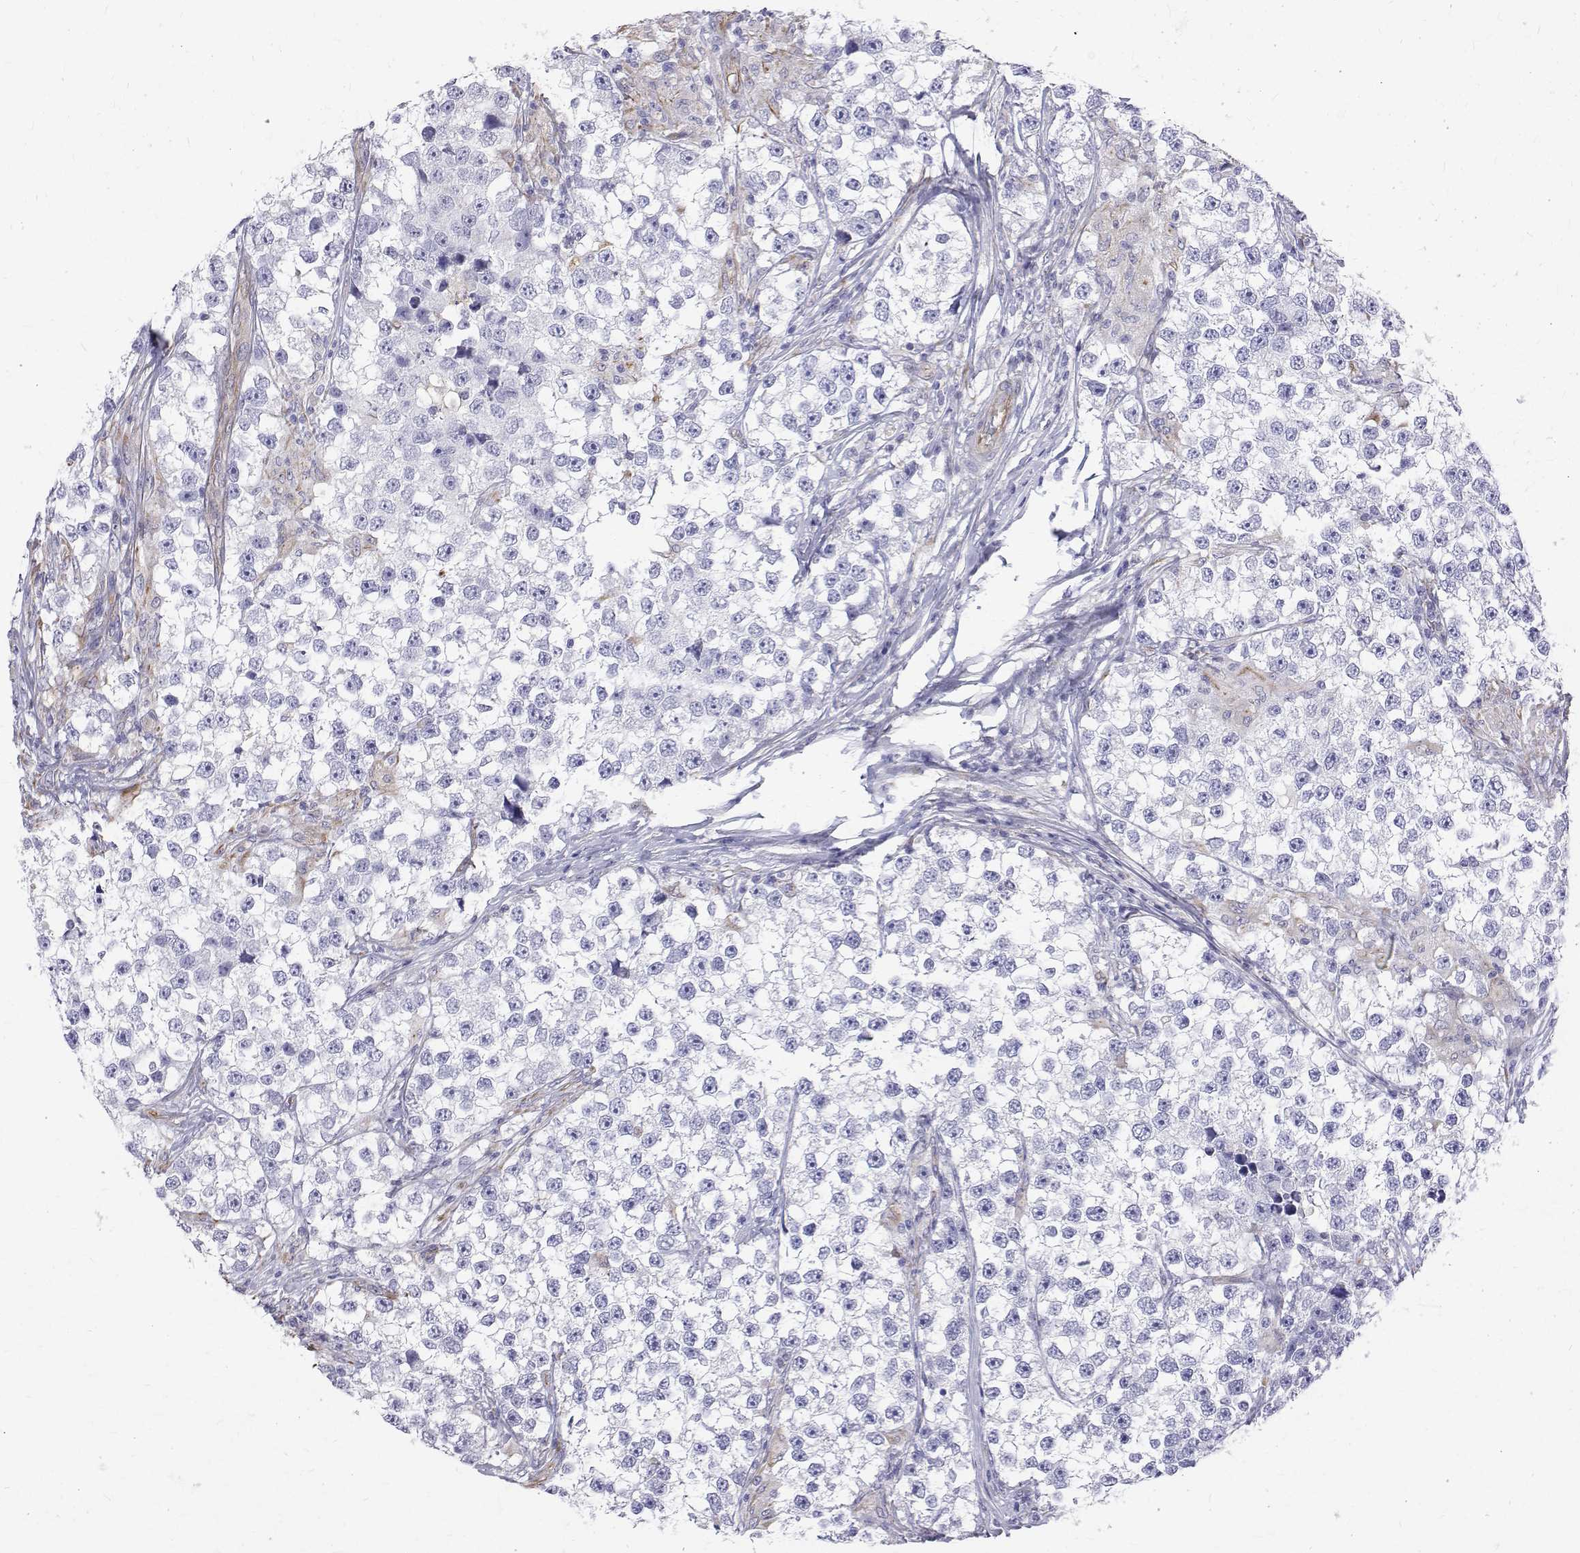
{"staining": {"intensity": "negative", "quantity": "none", "location": "none"}, "tissue": "testis cancer", "cell_type": "Tumor cells", "image_type": "cancer", "snomed": [{"axis": "morphology", "description": "Seminoma, NOS"}, {"axis": "topography", "description": "Testis"}], "caption": "DAB (3,3'-diaminobenzidine) immunohistochemical staining of testis seminoma demonstrates no significant expression in tumor cells. Brightfield microscopy of IHC stained with DAB (3,3'-diaminobenzidine) (brown) and hematoxylin (blue), captured at high magnification.", "gene": "OPRPN", "patient": {"sex": "male", "age": 46}}